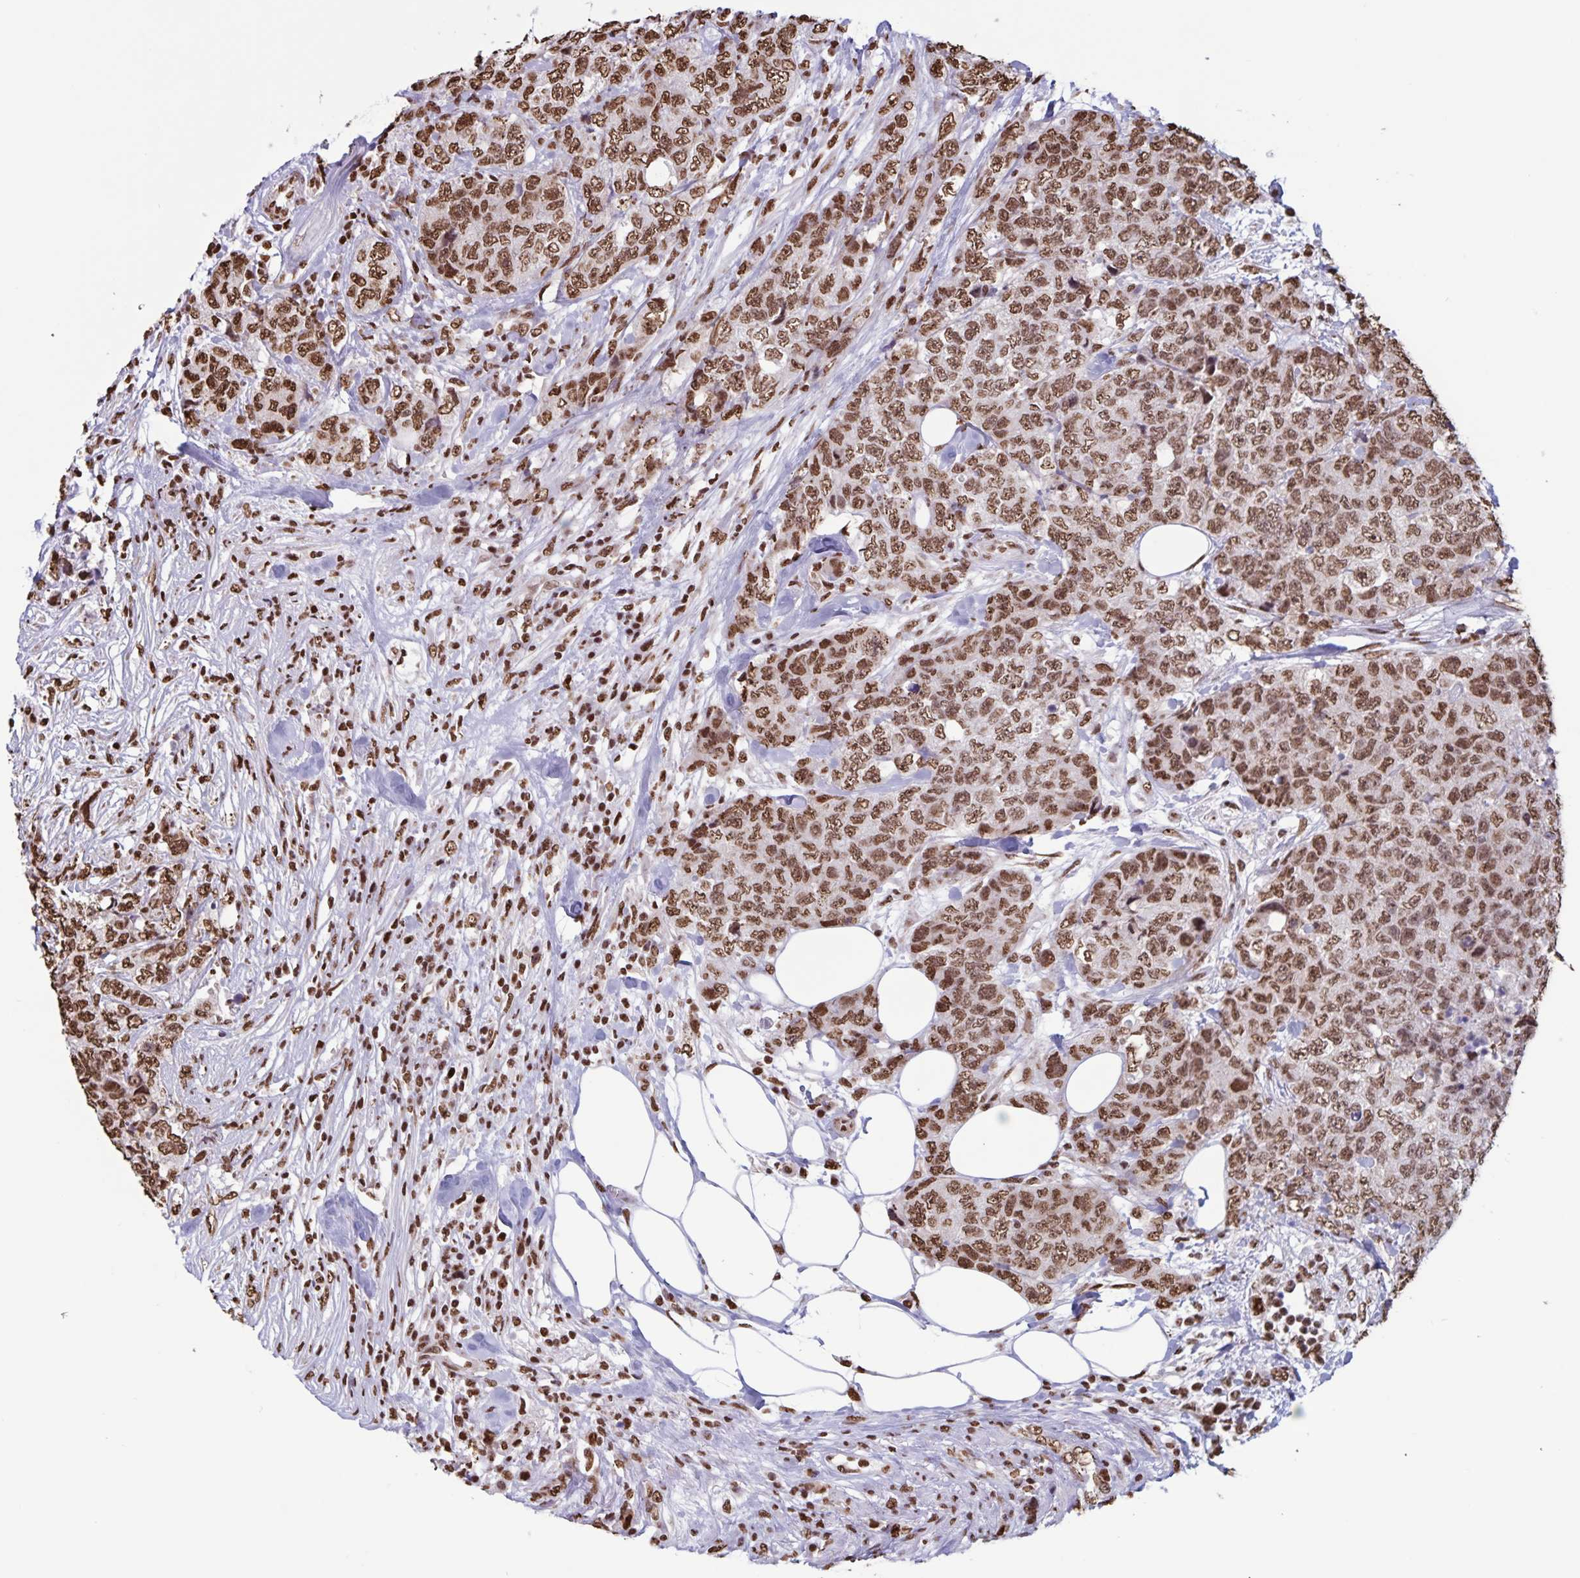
{"staining": {"intensity": "moderate", "quantity": ">75%", "location": "nuclear"}, "tissue": "urothelial cancer", "cell_type": "Tumor cells", "image_type": "cancer", "snomed": [{"axis": "morphology", "description": "Urothelial carcinoma, High grade"}, {"axis": "topography", "description": "Urinary bladder"}], "caption": "The image demonstrates staining of high-grade urothelial carcinoma, revealing moderate nuclear protein staining (brown color) within tumor cells.", "gene": "DUT", "patient": {"sex": "female", "age": 78}}